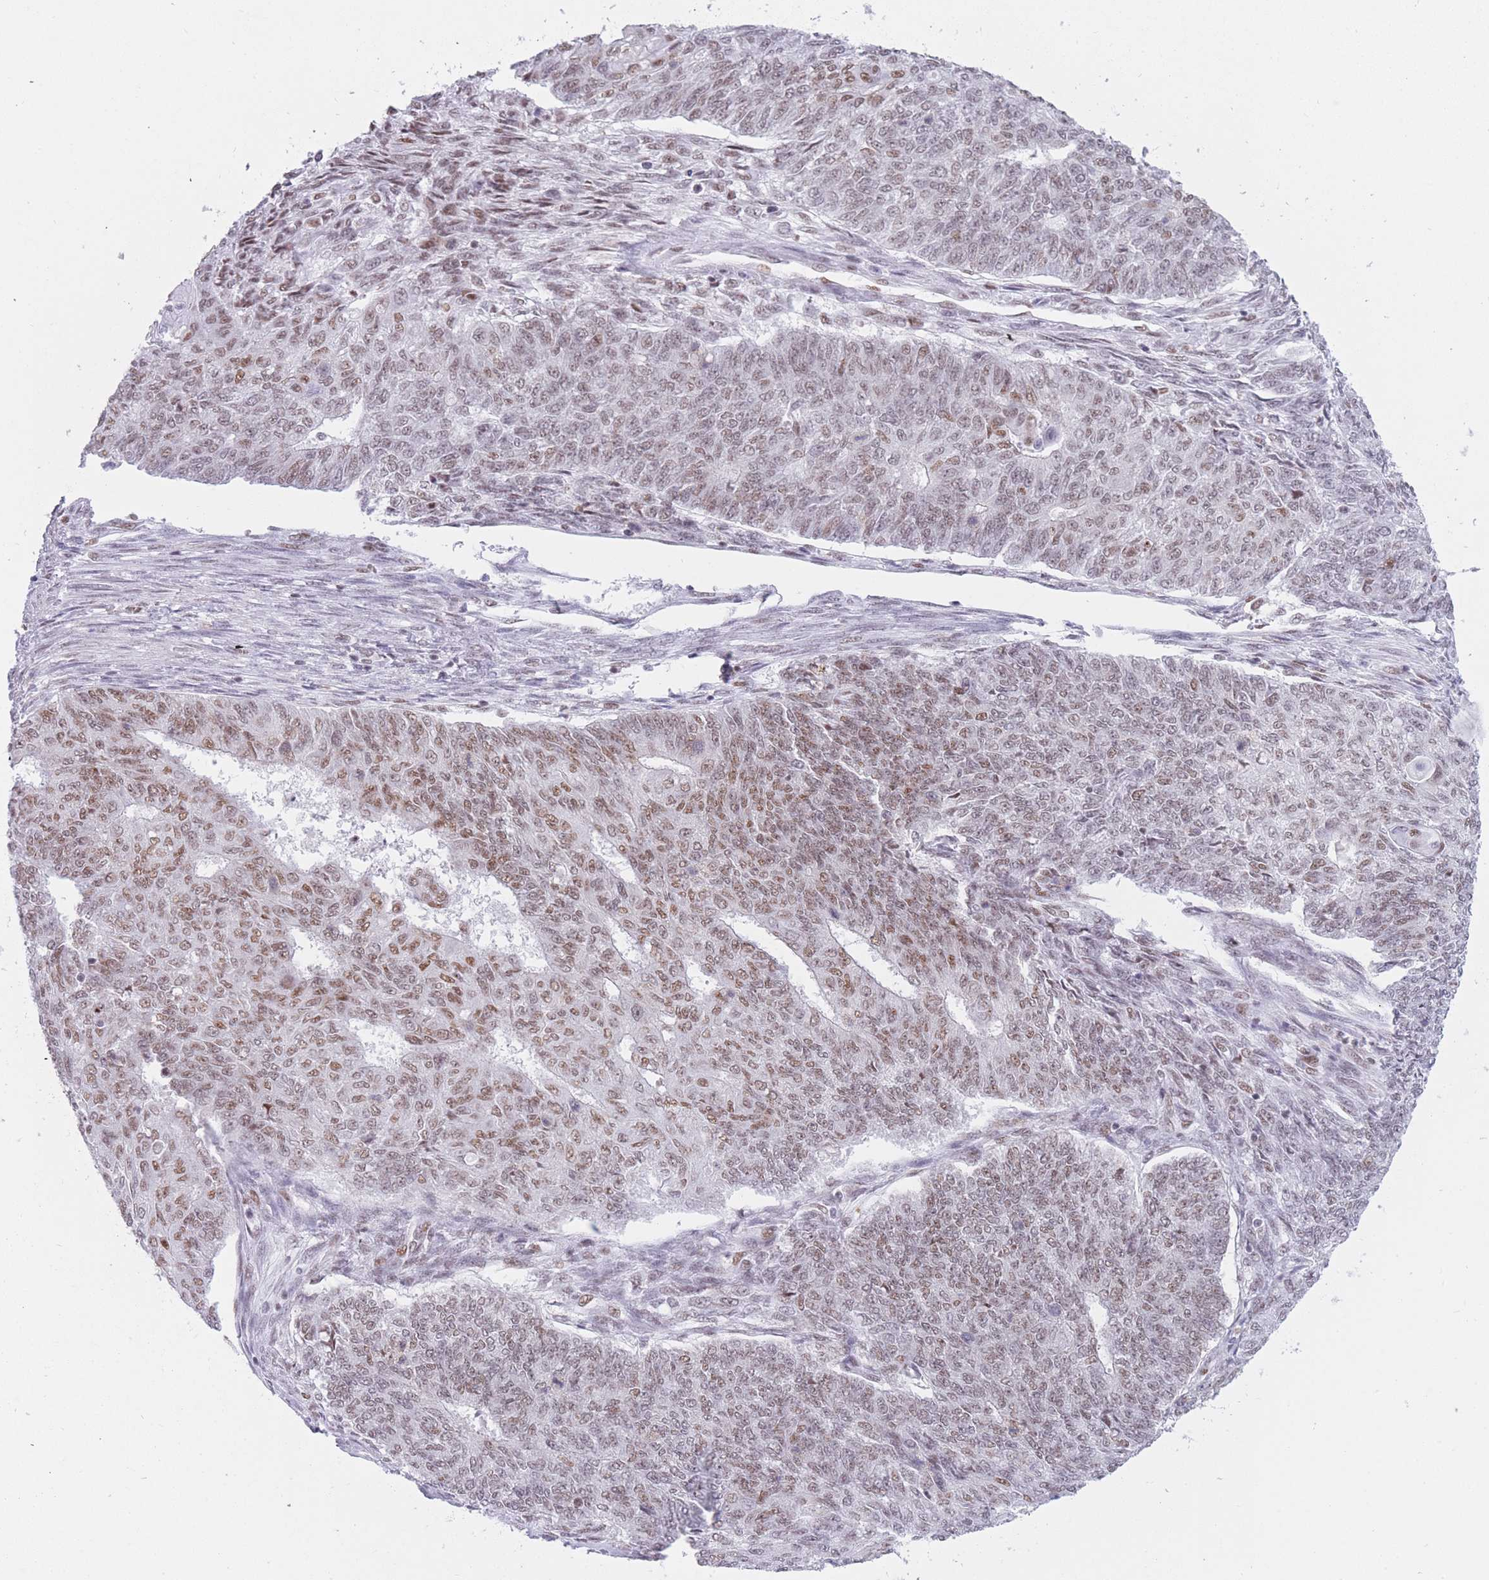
{"staining": {"intensity": "moderate", "quantity": "25%-75%", "location": "nuclear"}, "tissue": "endometrial cancer", "cell_type": "Tumor cells", "image_type": "cancer", "snomed": [{"axis": "morphology", "description": "Adenocarcinoma, NOS"}, {"axis": "topography", "description": "Endometrium"}], "caption": "The immunohistochemical stain highlights moderate nuclear staining in tumor cells of adenocarcinoma (endometrial) tissue.", "gene": "HNRNPUL1", "patient": {"sex": "female", "age": 32}}